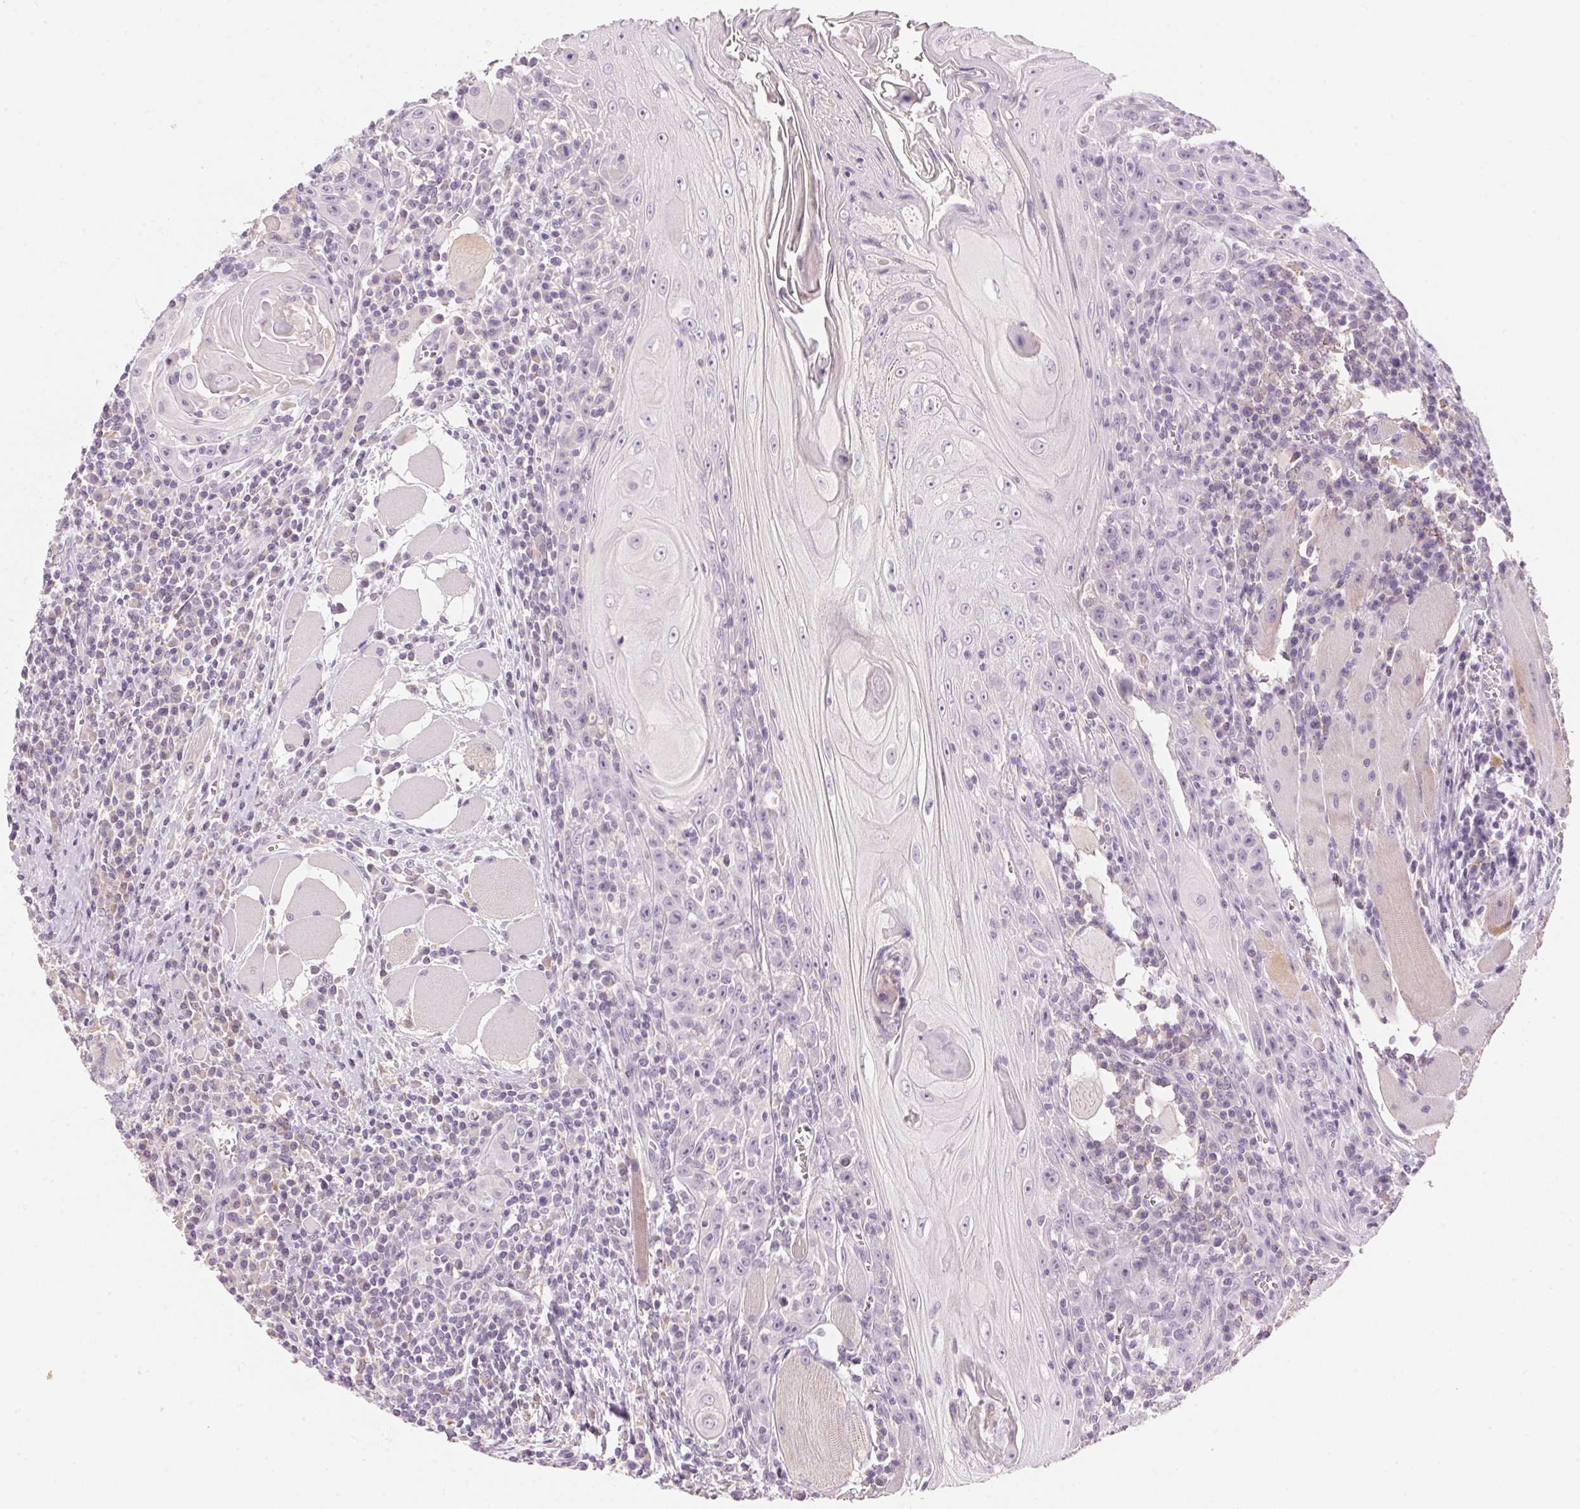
{"staining": {"intensity": "negative", "quantity": "none", "location": "none"}, "tissue": "head and neck cancer", "cell_type": "Tumor cells", "image_type": "cancer", "snomed": [{"axis": "morphology", "description": "Normal tissue, NOS"}, {"axis": "morphology", "description": "Squamous cell carcinoma, NOS"}, {"axis": "topography", "description": "Oral tissue"}, {"axis": "topography", "description": "Head-Neck"}], "caption": "Tumor cells show no significant protein expression in squamous cell carcinoma (head and neck).", "gene": "CYP11B1", "patient": {"sex": "male", "age": 52}}